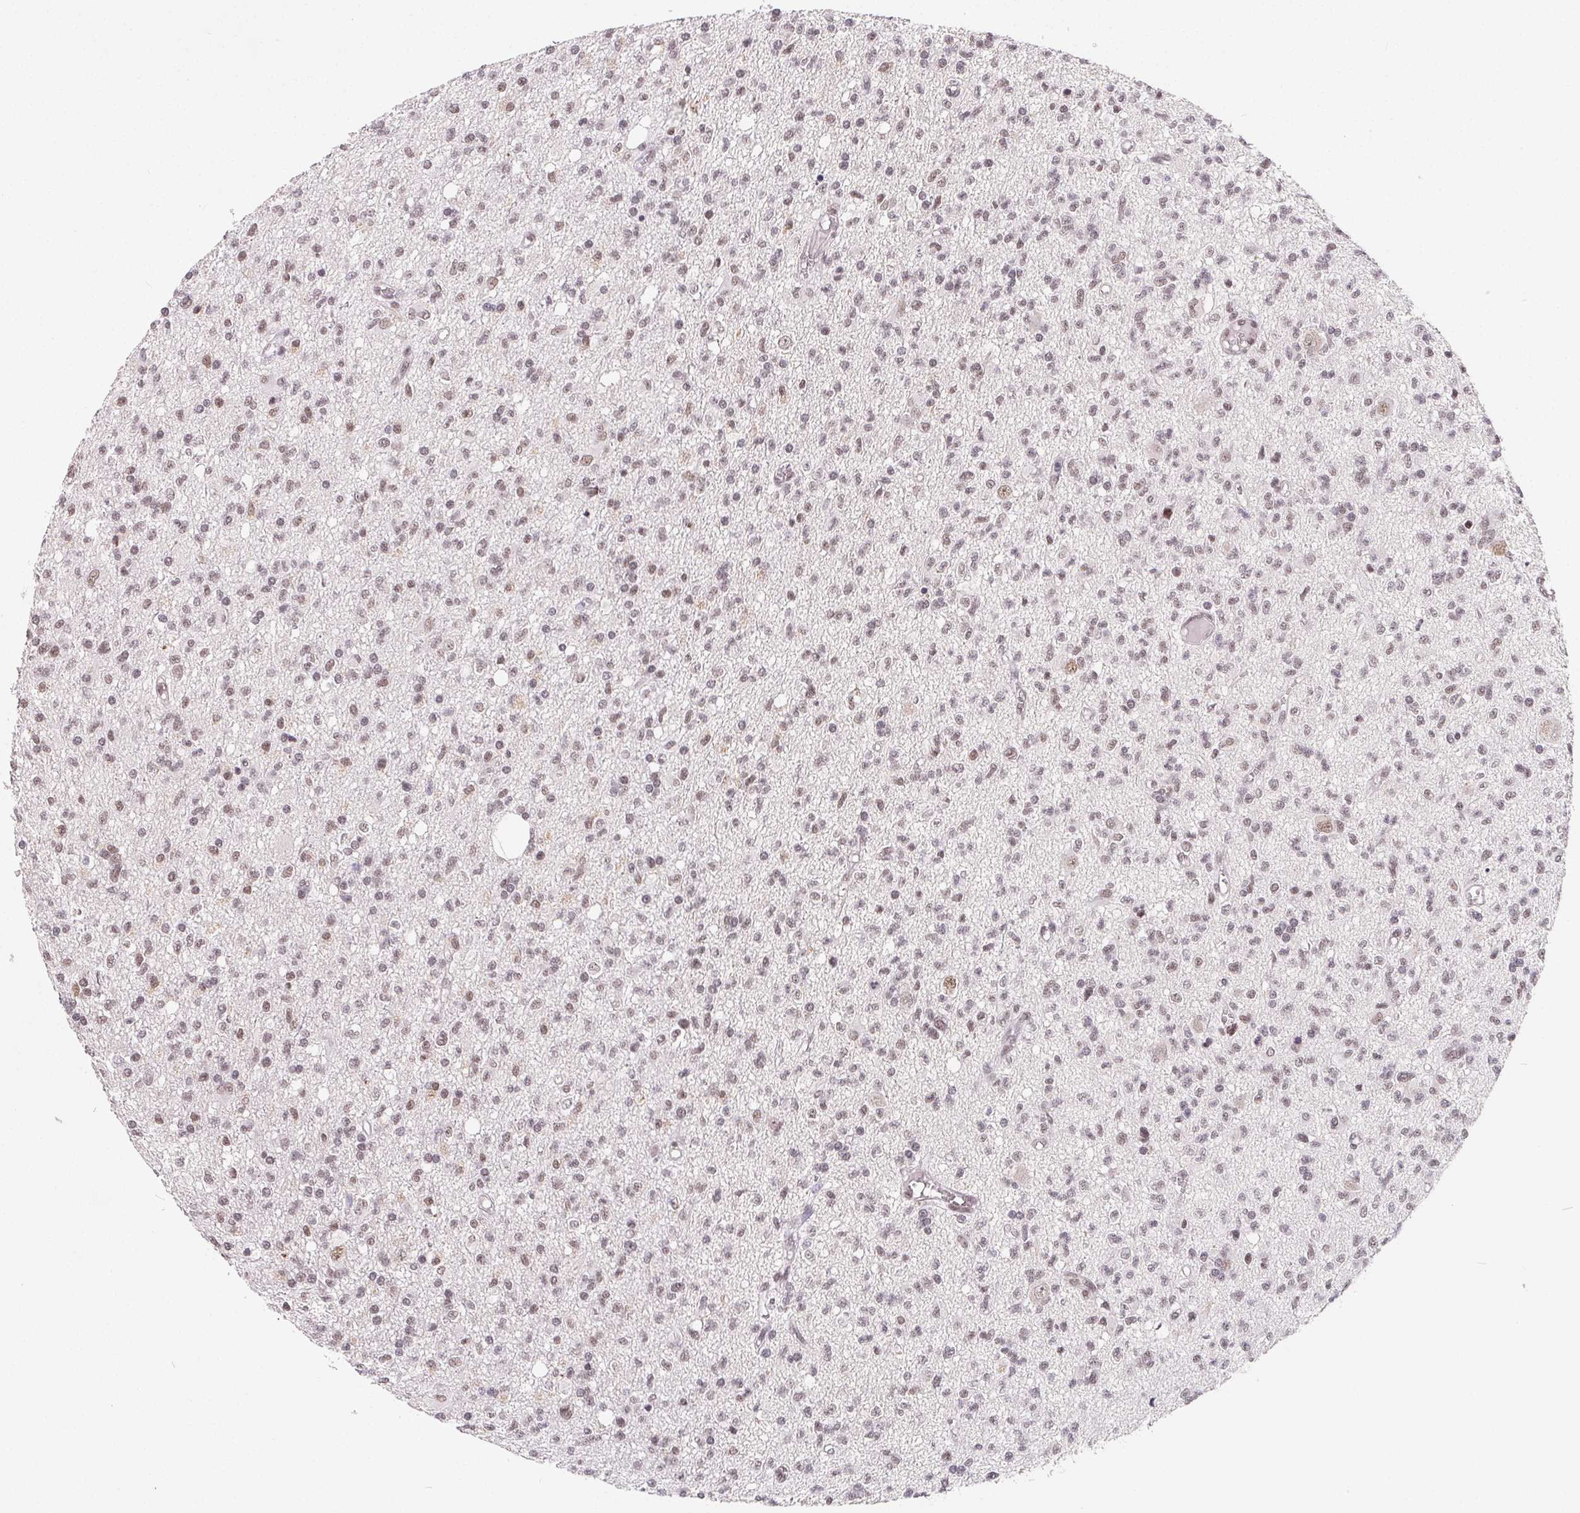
{"staining": {"intensity": "weak", "quantity": ">75%", "location": "nuclear"}, "tissue": "glioma", "cell_type": "Tumor cells", "image_type": "cancer", "snomed": [{"axis": "morphology", "description": "Glioma, malignant, Low grade"}, {"axis": "topography", "description": "Brain"}], "caption": "Malignant glioma (low-grade) was stained to show a protein in brown. There is low levels of weak nuclear staining in approximately >75% of tumor cells.", "gene": "TCERG1", "patient": {"sex": "male", "age": 64}}